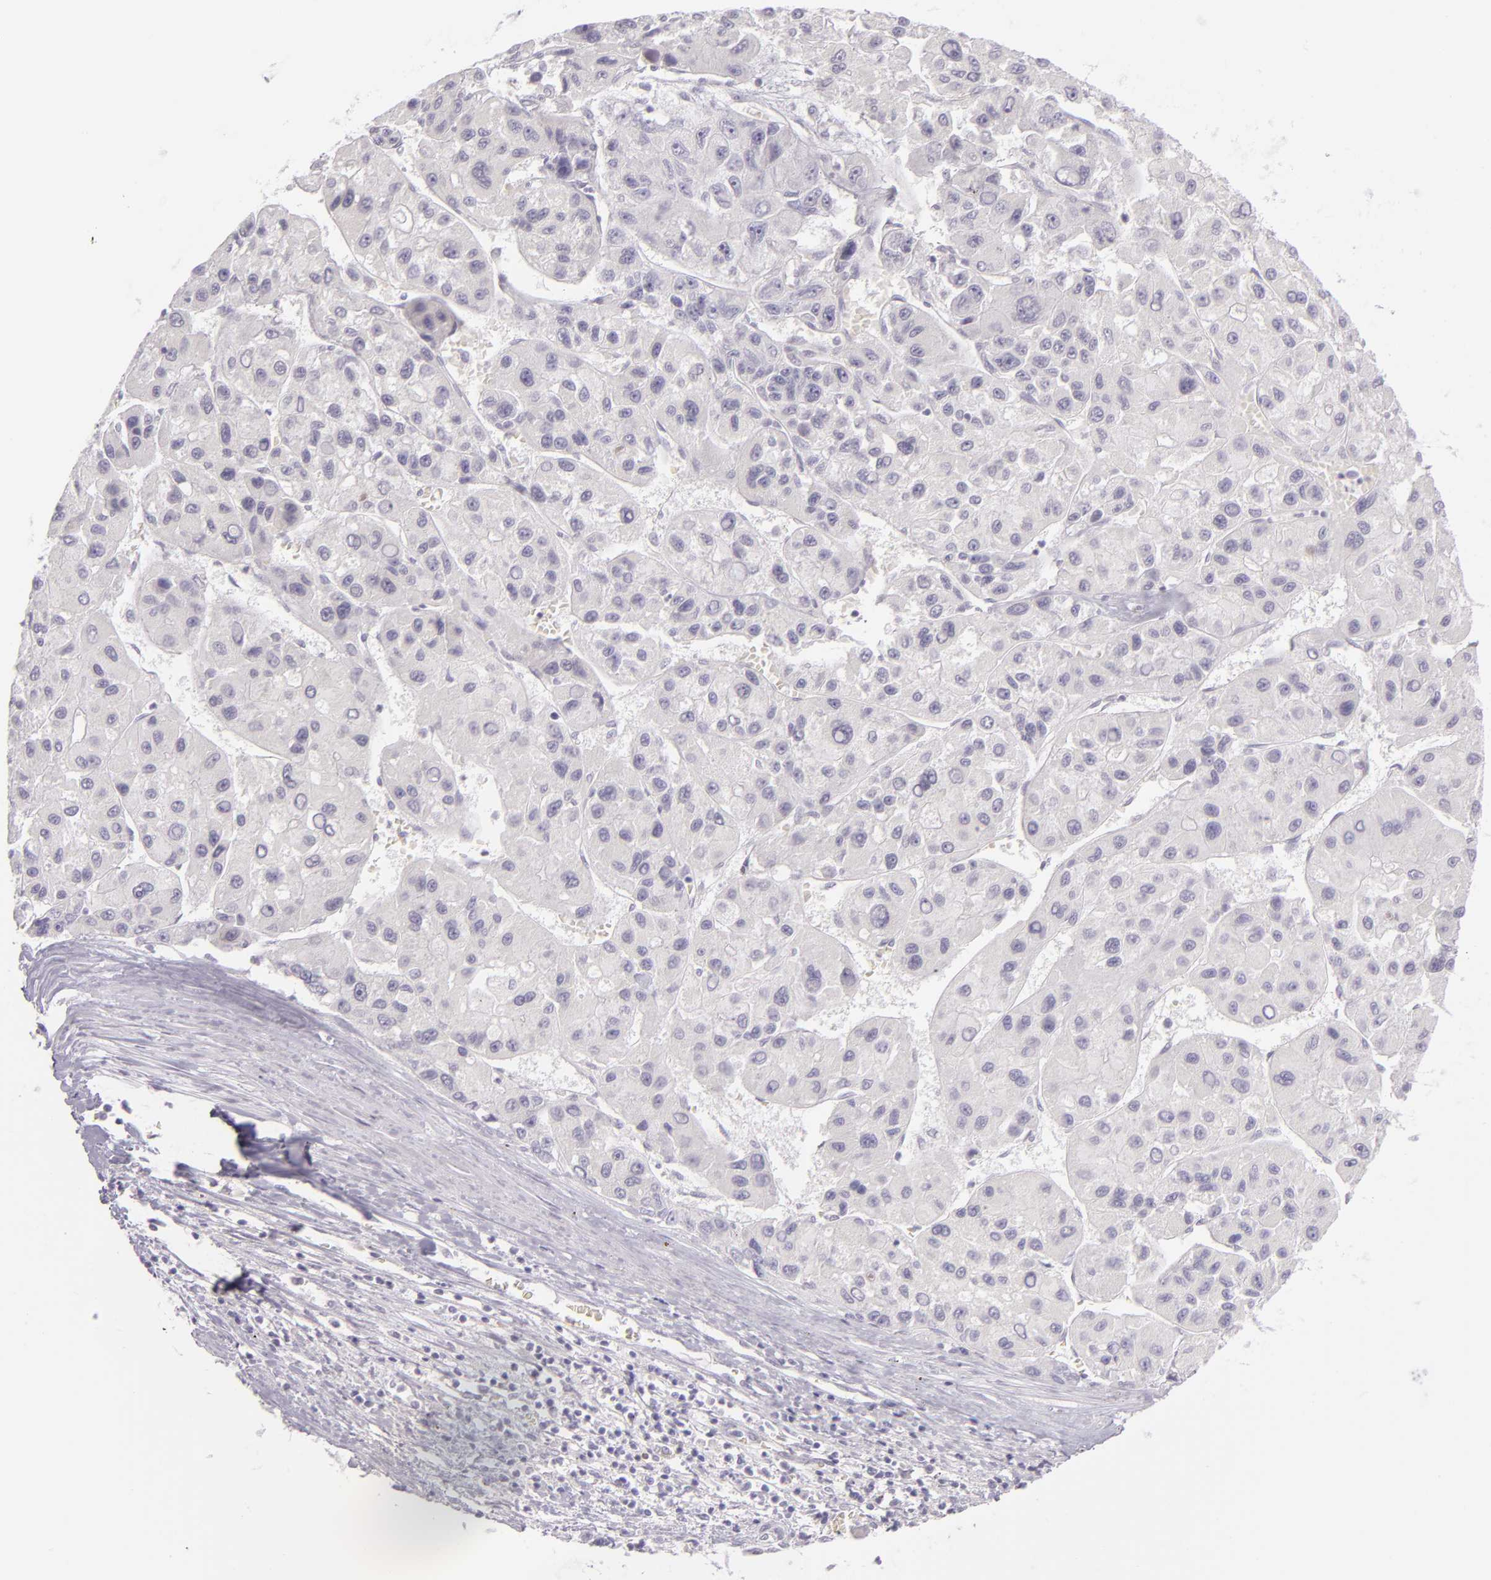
{"staining": {"intensity": "negative", "quantity": "none", "location": "none"}, "tissue": "liver cancer", "cell_type": "Tumor cells", "image_type": "cancer", "snomed": [{"axis": "morphology", "description": "Carcinoma, Hepatocellular, NOS"}, {"axis": "topography", "description": "Liver"}], "caption": "The histopathology image shows no significant staining in tumor cells of liver cancer (hepatocellular carcinoma).", "gene": "ZC3H7B", "patient": {"sex": "male", "age": 64}}